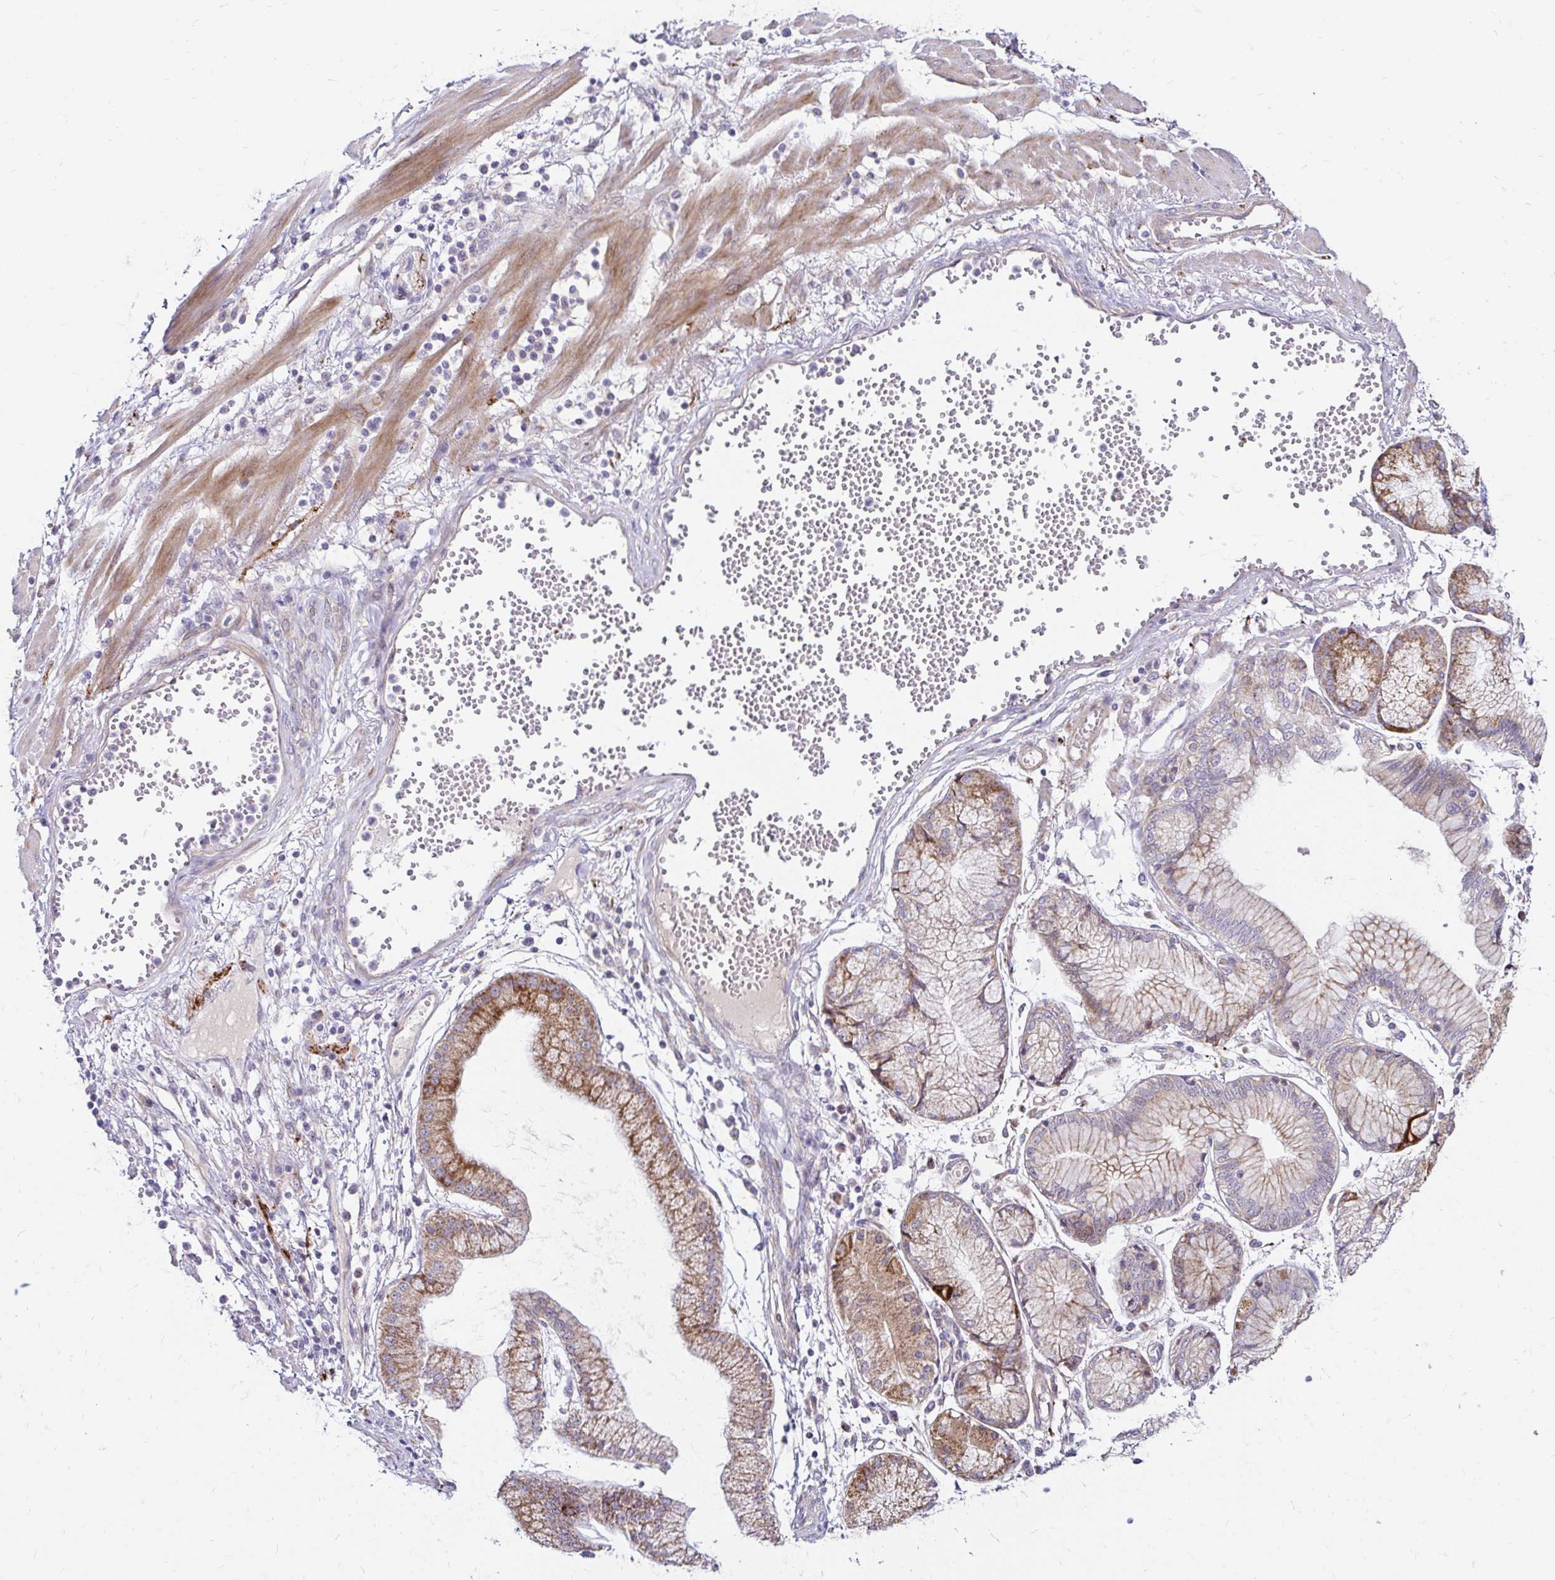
{"staining": {"intensity": "moderate", "quantity": "<25%", "location": "cytoplasmic/membranous"}, "tissue": "stomach cancer", "cell_type": "Tumor cells", "image_type": "cancer", "snomed": [{"axis": "morphology", "description": "Adenocarcinoma, NOS"}, {"axis": "topography", "description": "Stomach, upper"}], "caption": "Tumor cells exhibit low levels of moderate cytoplasmic/membranous positivity in about <25% of cells in stomach cancer (adenocarcinoma). (DAB (3,3'-diaminobenzidine) IHC with brightfield microscopy, high magnification).", "gene": "GUCY1A1", "patient": {"sex": "male", "age": 69}}